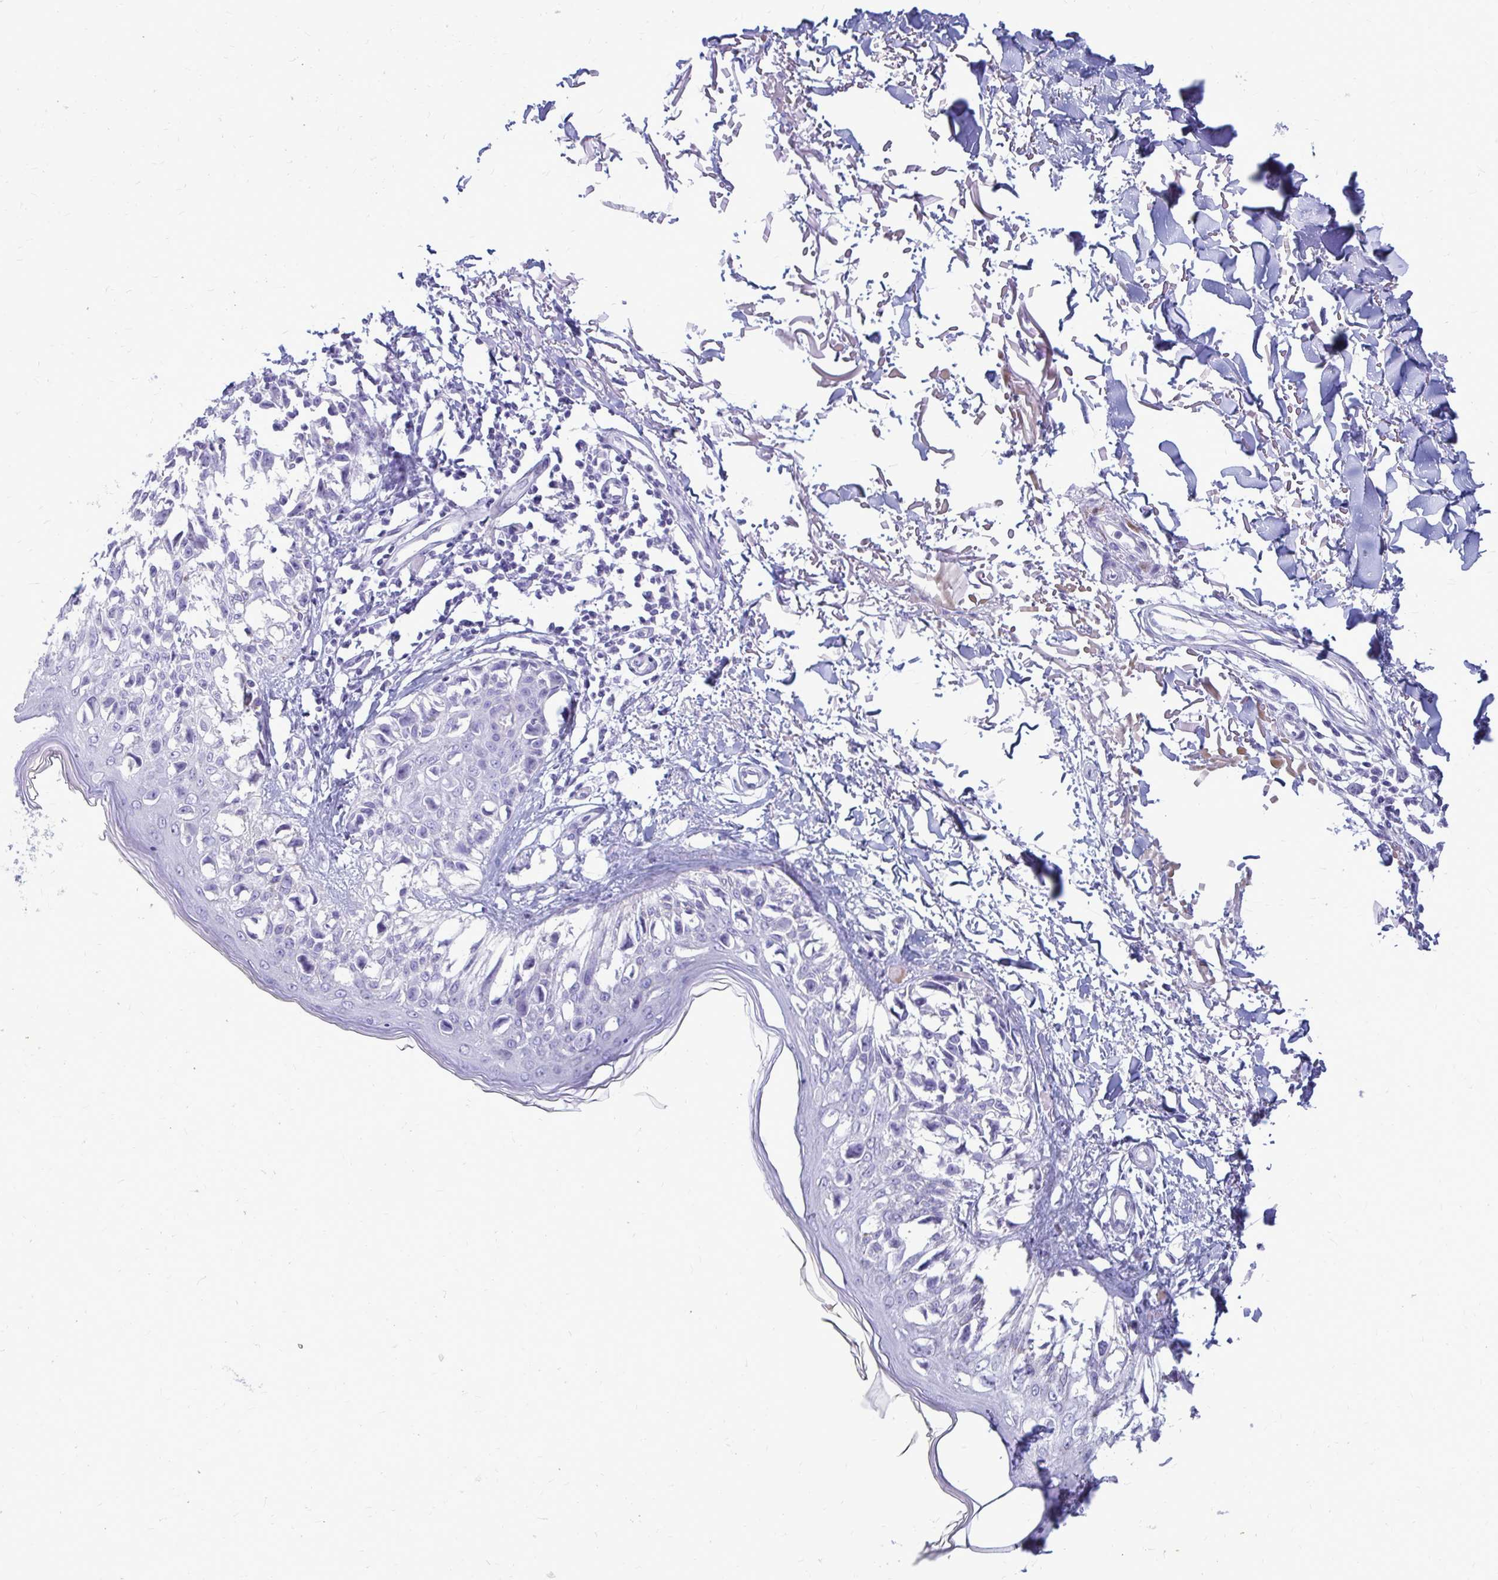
{"staining": {"intensity": "negative", "quantity": "none", "location": "none"}, "tissue": "melanoma", "cell_type": "Tumor cells", "image_type": "cancer", "snomed": [{"axis": "morphology", "description": "Malignant melanoma, NOS"}, {"axis": "topography", "description": "Skin"}], "caption": "Immunohistochemistry (IHC) of human melanoma reveals no positivity in tumor cells. (Brightfield microscopy of DAB (3,3'-diaminobenzidine) IHC at high magnification).", "gene": "NANOGNB", "patient": {"sex": "male", "age": 73}}